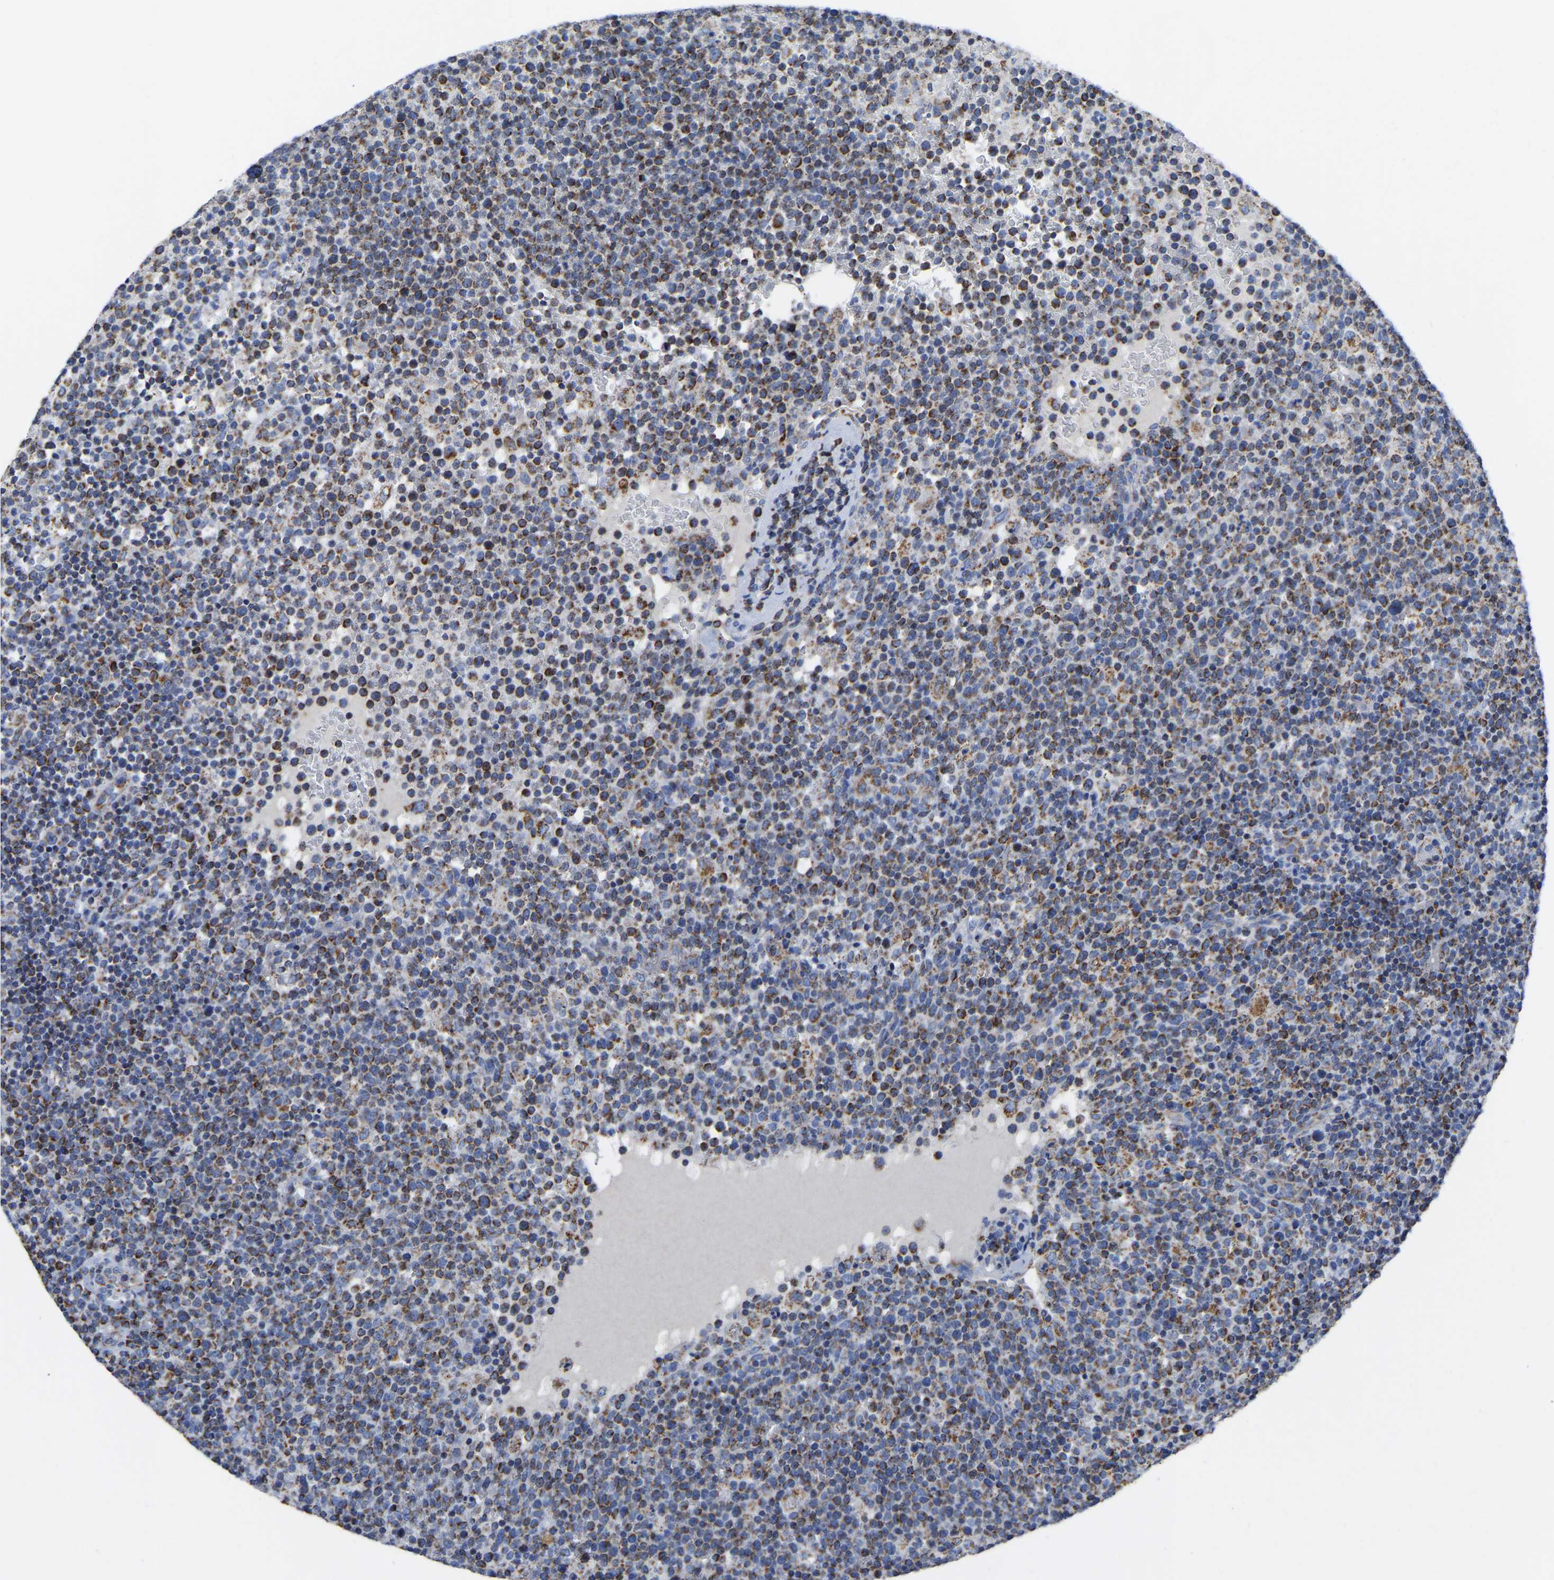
{"staining": {"intensity": "strong", "quantity": ">75%", "location": "cytoplasmic/membranous"}, "tissue": "lymphoma", "cell_type": "Tumor cells", "image_type": "cancer", "snomed": [{"axis": "morphology", "description": "Malignant lymphoma, non-Hodgkin's type, High grade"}, {"axis": "topography", "description": "Lymph node"}], "caption": "The immunohistochemical stain highlights strong cytoplasmic/membranous expression in tumor cells of lymphoma tissue.", "gene": "ETFA", "patient": {"sex": "male", "age": 61}}